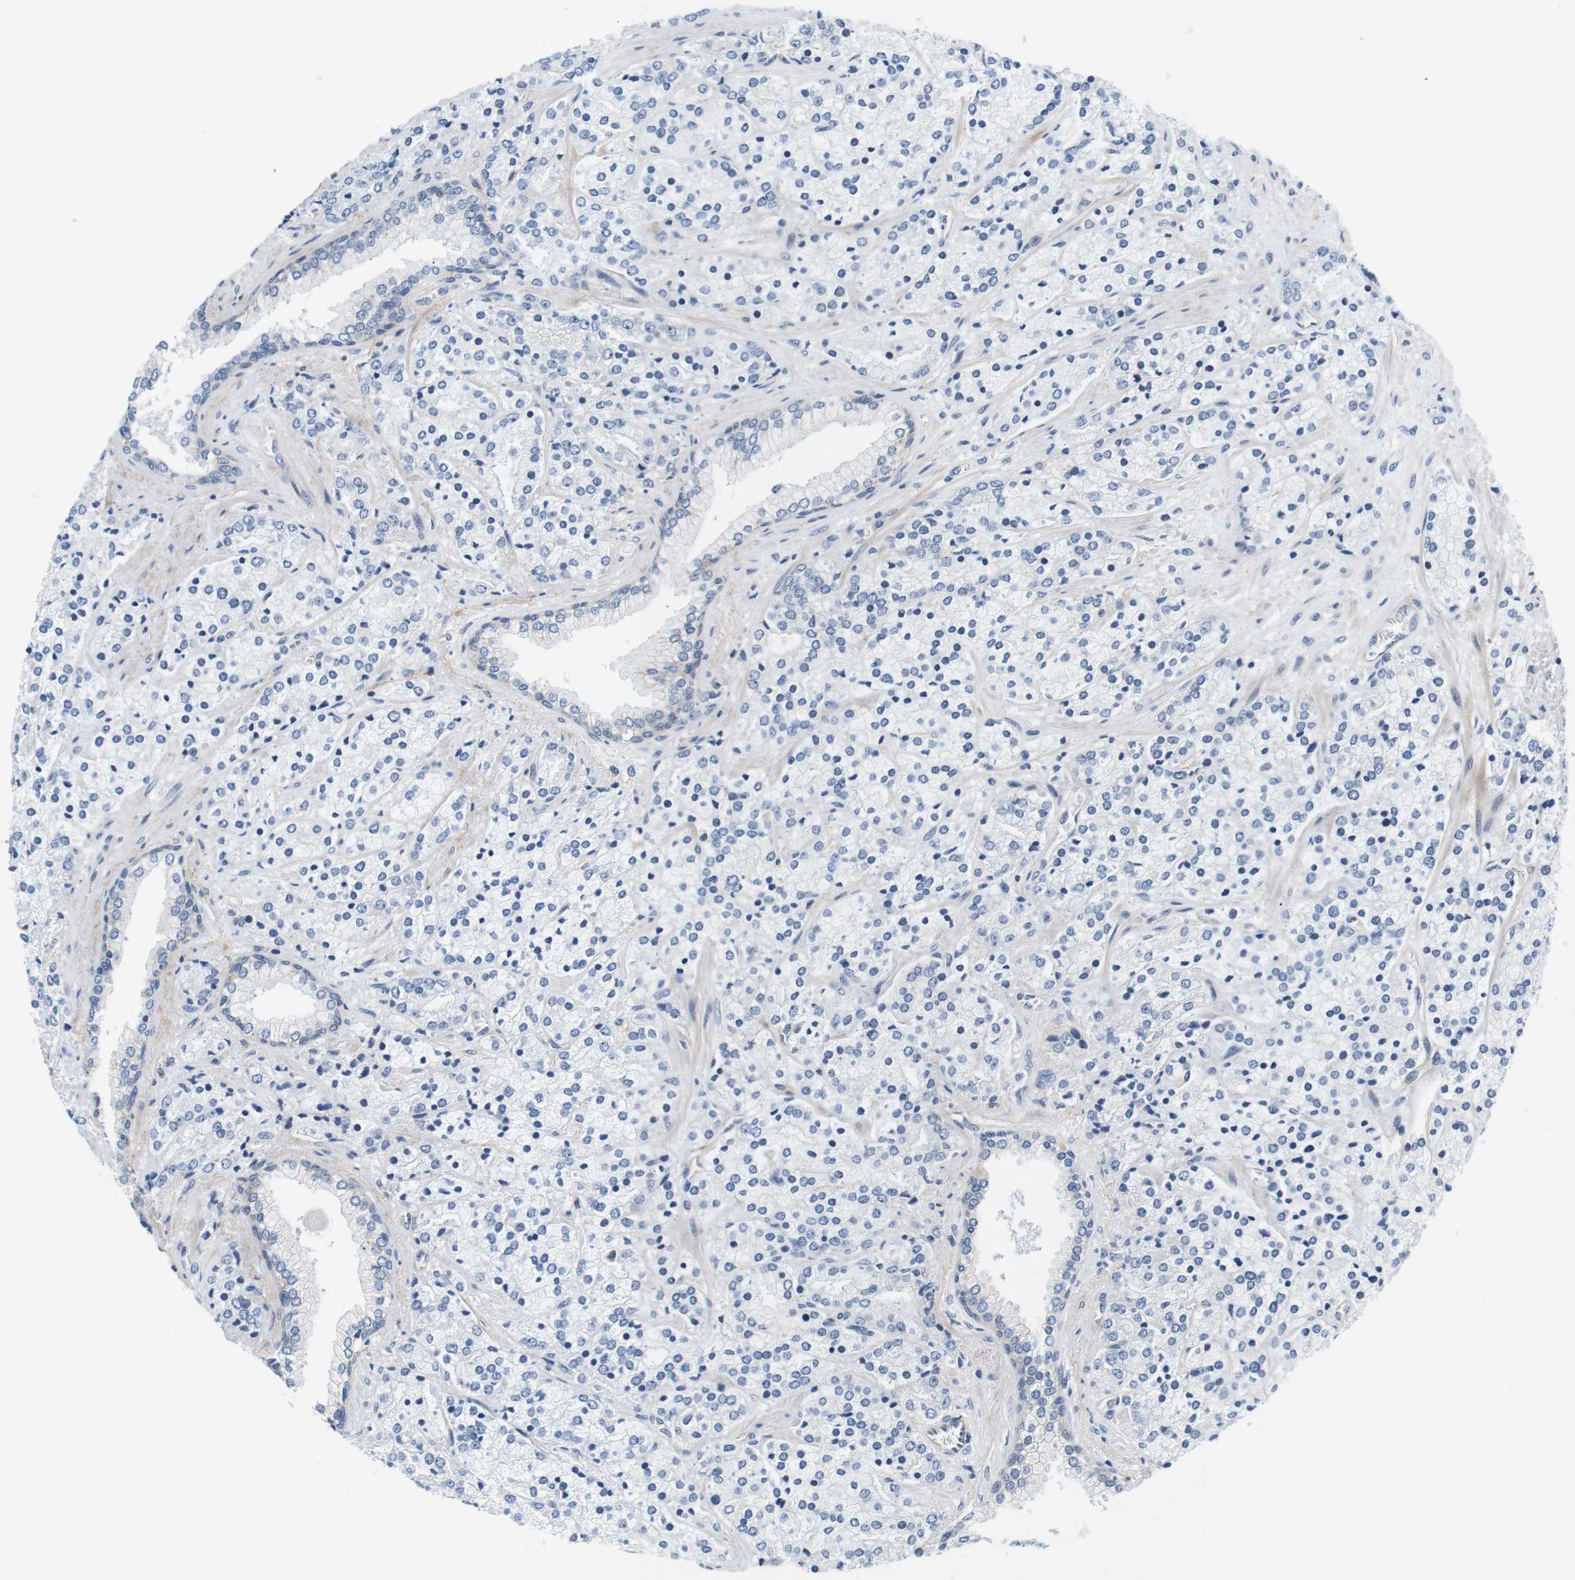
{"staining": {"intensity": "negative", "quantity": "none", "location": "none"}, "tissue": "prostate cancer", "cell_type": "Tumor cells", "image_type": "cancer", "snomed": [{"axis": "morphology", "description": "Adenocarcinoma, High grade"}, {"axis": "topography", "description": "Prostate"}], "caption": "There is no significant positivity in tumor cells of prostate cancer (high-grade adenocarcinoma). (Brightfield microscopy of DAB immunohistochemistry (IHC) at high magnification).", "gene": "SLC30A1", "patient": {"sex": "male", "age": 71}}